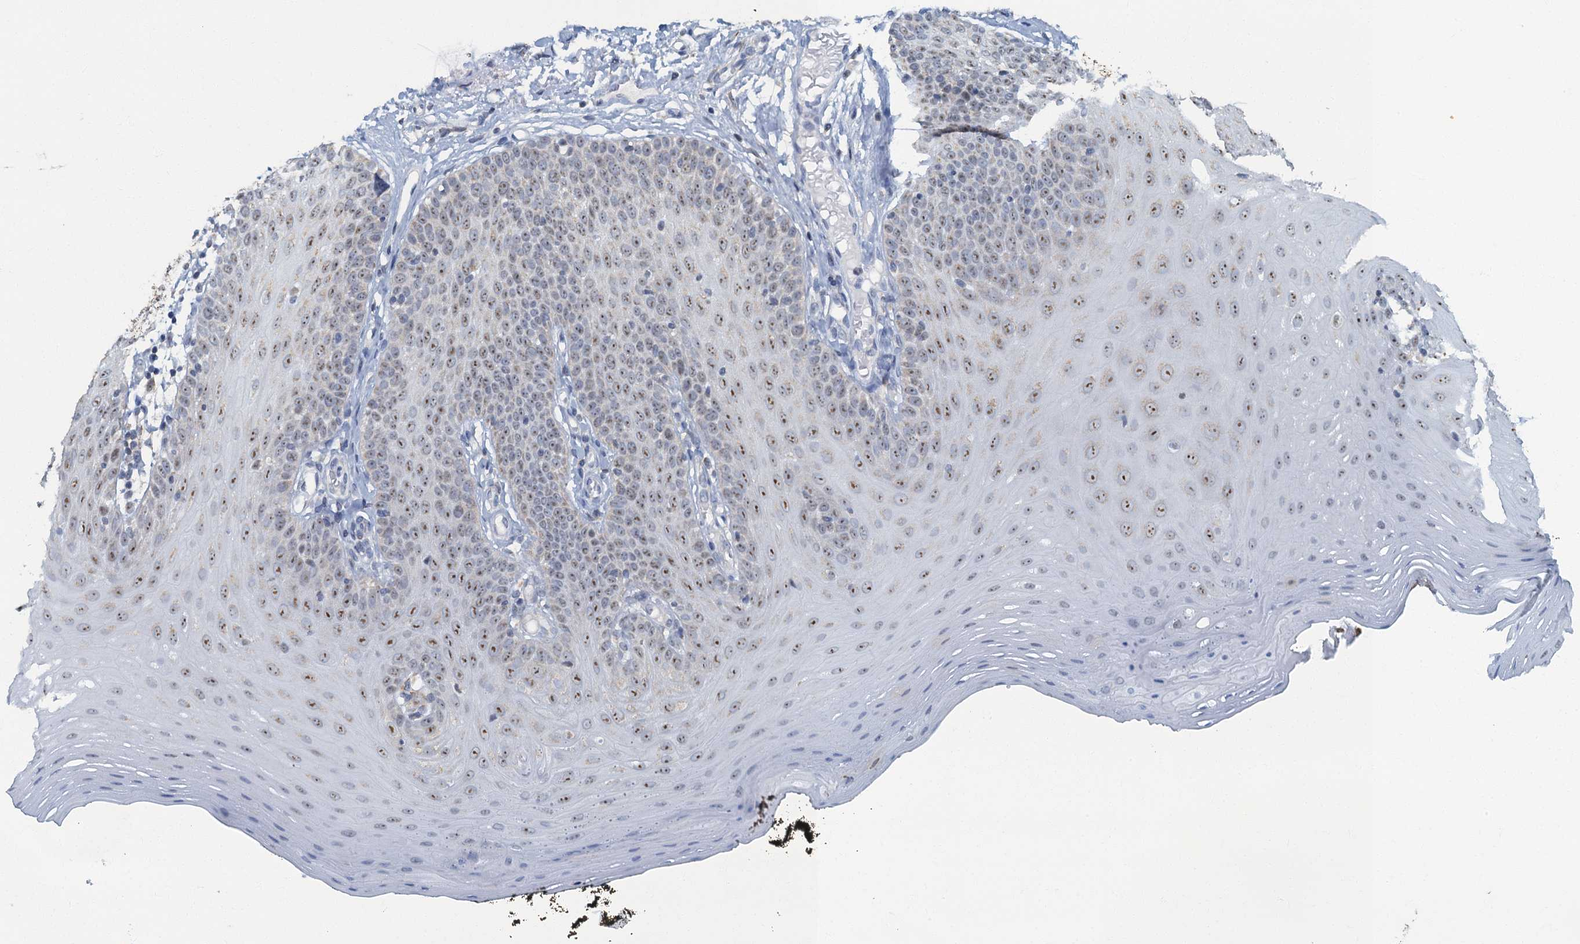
{"staining": {"intensity": "moderate", "quantity": "25%-75%", "location": "nuclear"}, "tissue": "oral mucosa", "cell_type": "Squamous epithelial cells", "image_type": "normal", "snomed": [{"axis": "morphology", "description": "Normal tissue, NOS"}, {"axis": "topography", "description": "Oral tissue"}], "caption": "Protein staining exhibits moderate nuclear expression in approximately 25%-75% of squamous epithelial cells in benign oral mucosa. (brown staining indicates protein expression, while blue staining denotes nuclei).", "gene": "RAD9B", "patient": {"sex": "male", "age": 74}}